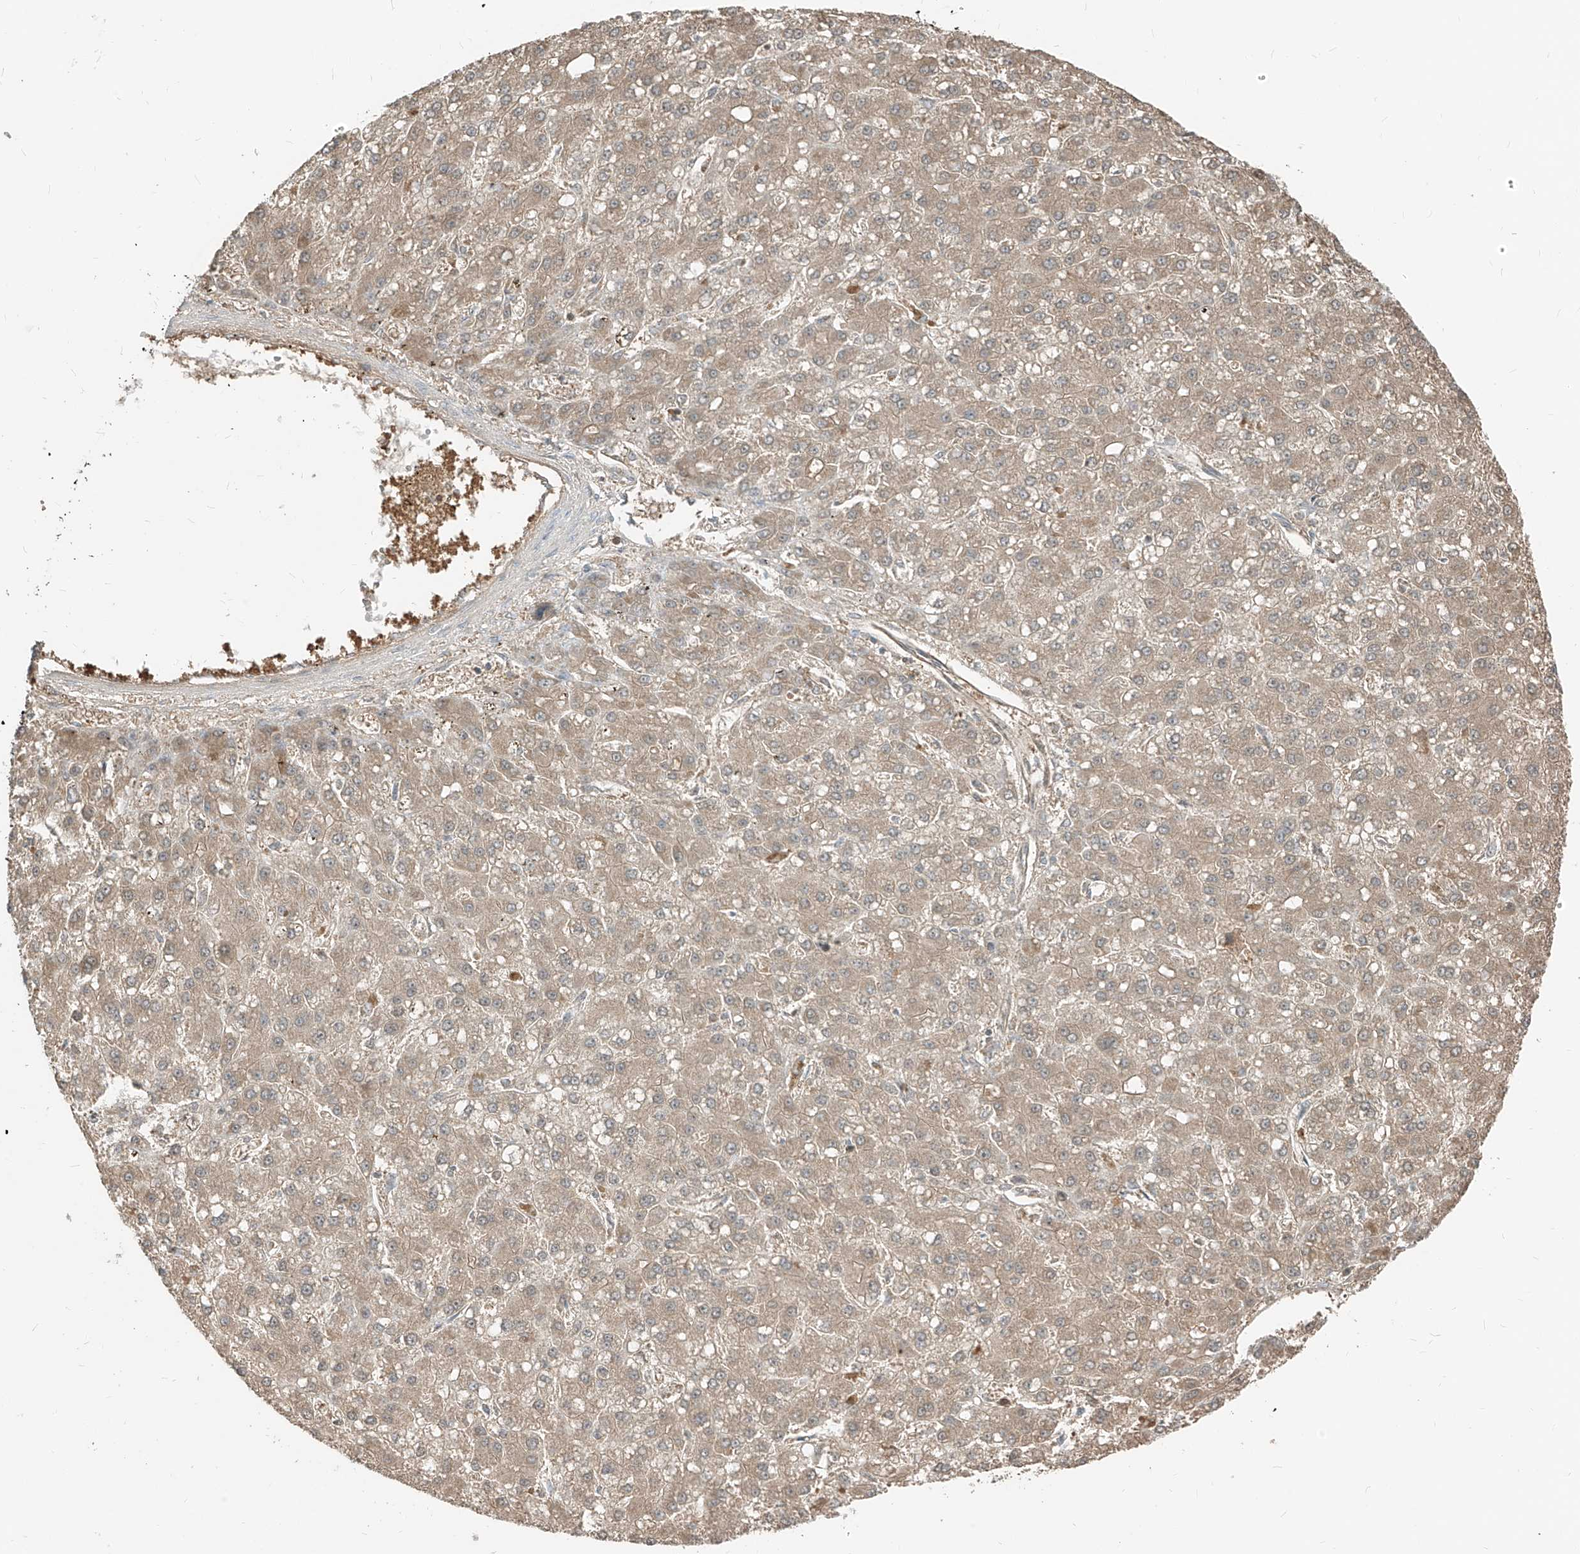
{"staining": {"intensity": "moderate", "quantity": ">75%", "location": "cytoplasmic/membranous"}, "tissue": "liver cancer", "cell_type": "Tumor cells", "image_type": "cancer", "snomed": [{"axis": "morphology", "description": "Carcinoma, Hepatocellular, NOS"}, {"axis": "topography", "description": "Liver"}], "caption": "There is medium levels of moderate cytoplasmic/membranous expression in tumor cells of liver hepatocellular carcinoma, as demonstrated by immunohistochemical staining (brown color).", "gene": "ETHE1", "patient": {"sex": "male", "age": 67}}